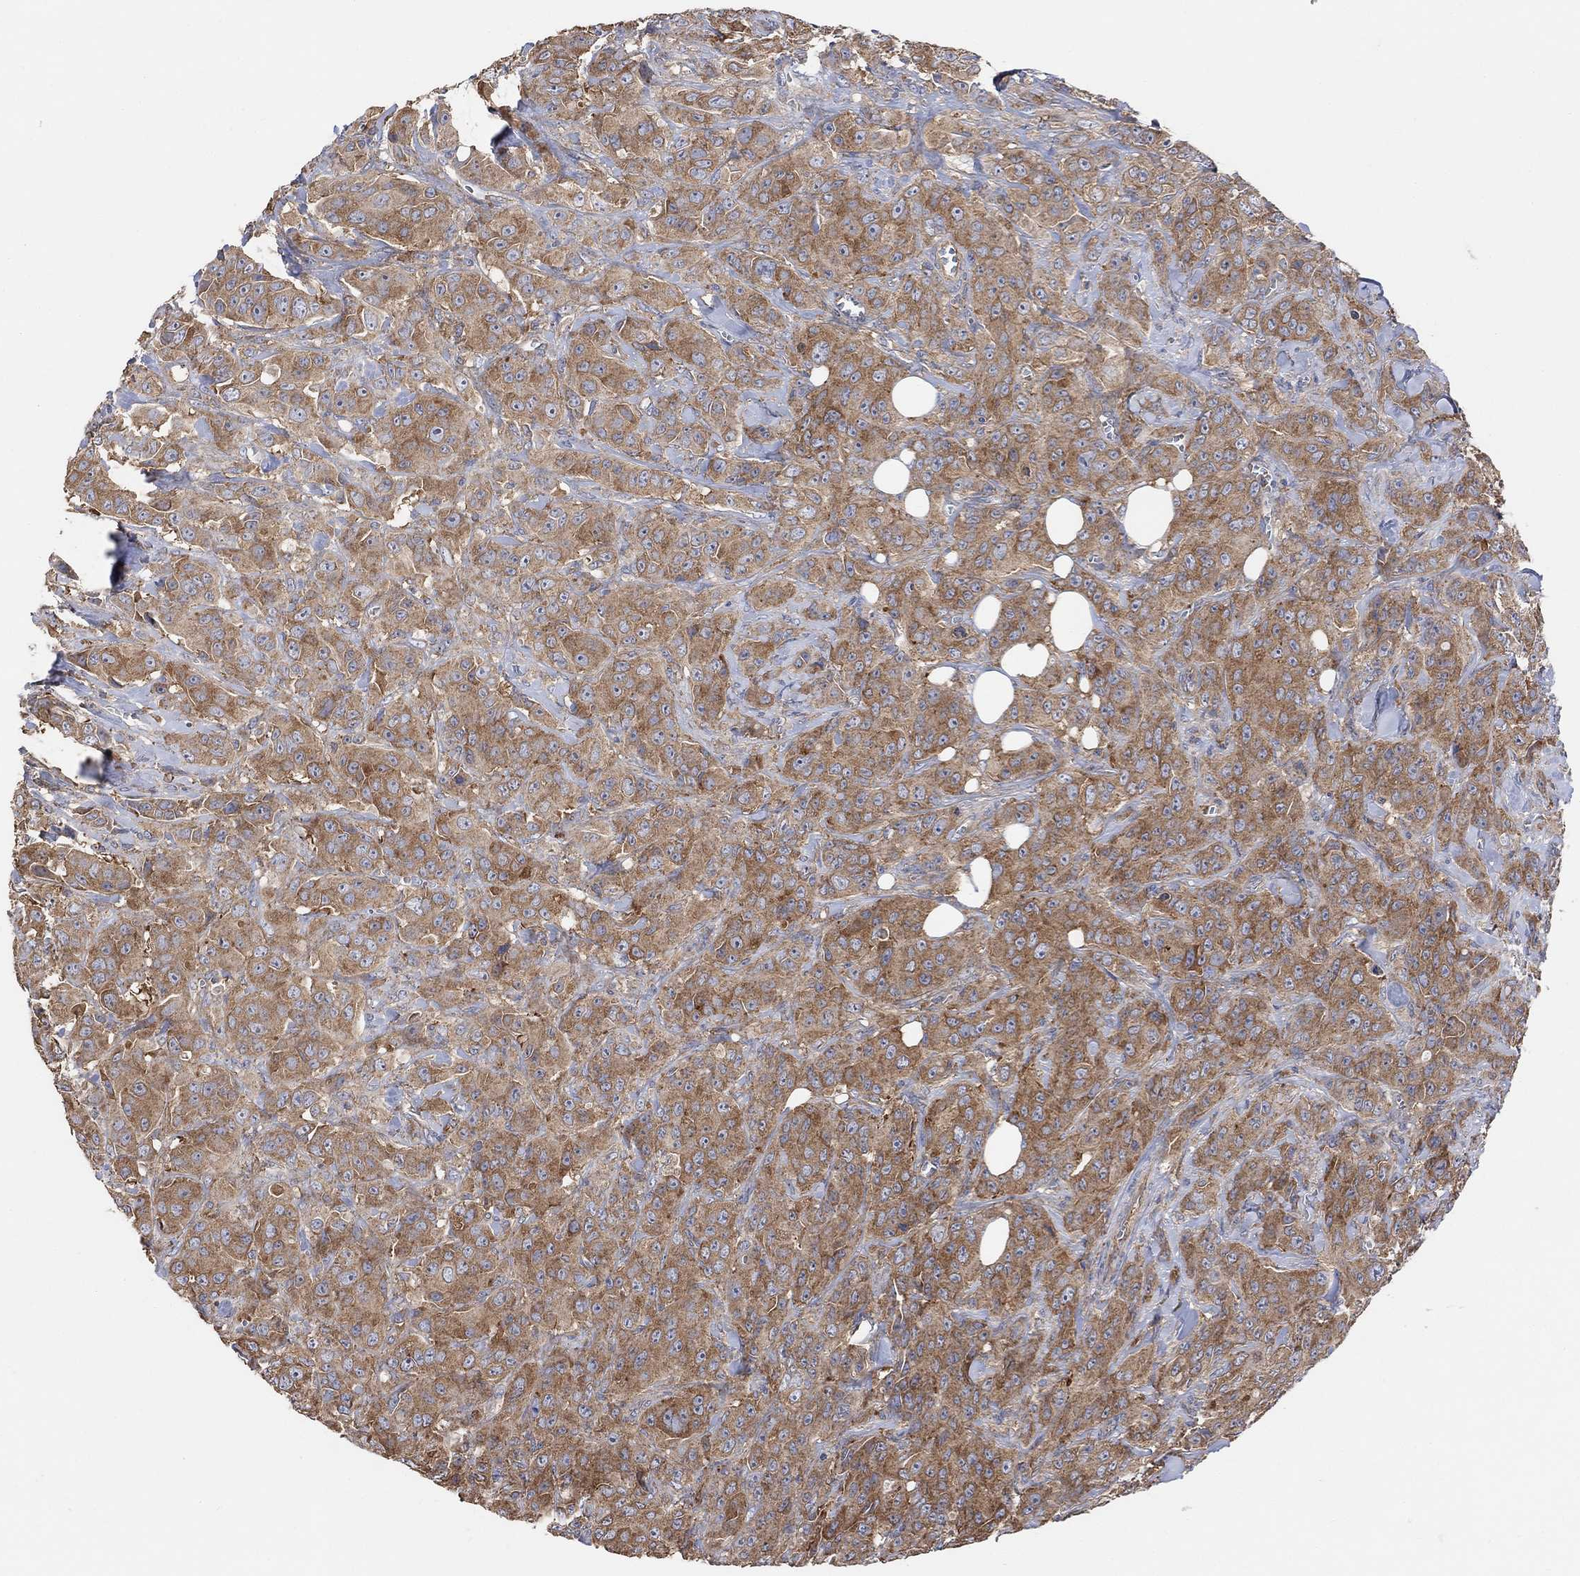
{"staining": {"intensity": "moderate", "quantity": ">75%", "location": "cytoplasmic/membranous"}, "tissue": "breast cancer", "cell_type": "Tumor cells", "image_type": "cancer", "snomed": [{"axis": "morphology", "description": "Duct carcinoma"}, {"axis": "topography", "description": "Breast"}], "caption": "An image showing moderate cytoplasmic/membranous staining in approximately >75% of tumor cells in breast cancer, as visualized by brown immunohistochemical staining.", "gene": "BLOC1S3", "patient": {"sex": "female", "age": 43}}